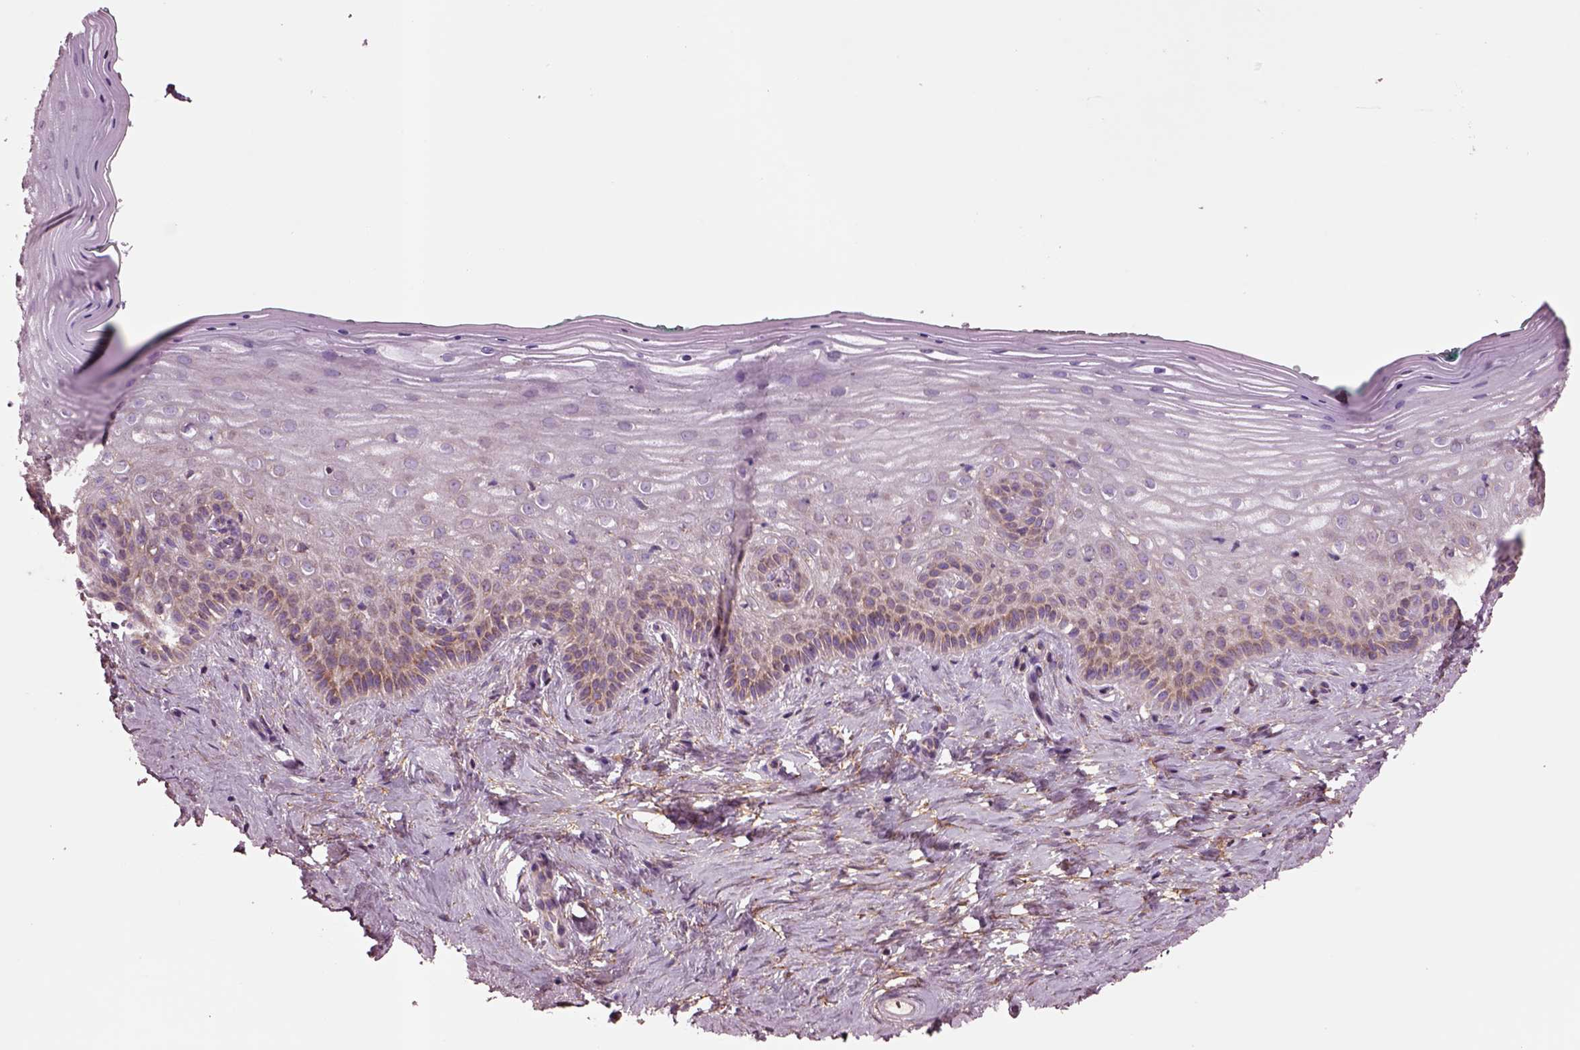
{"staining": {"intensity": "weak", "quantity": "<25%", "location": "cytoplasmic/membranous"}, "tissue": "vagina", "cell_type": "Squamous epithelial cells", "image_type": "normal", "snomed": [{"axis": "morphology", "description": "Normal tissue, NOS"}, {"axis": "topography", "description": "Vagina"}], "caption": "The image exhibits no significant positivity in squamous epithelial cells of vagina. Nuclei are stained in blue.", "gene": "SEC23A", "patient": {"sex": "female", "age": 45}}